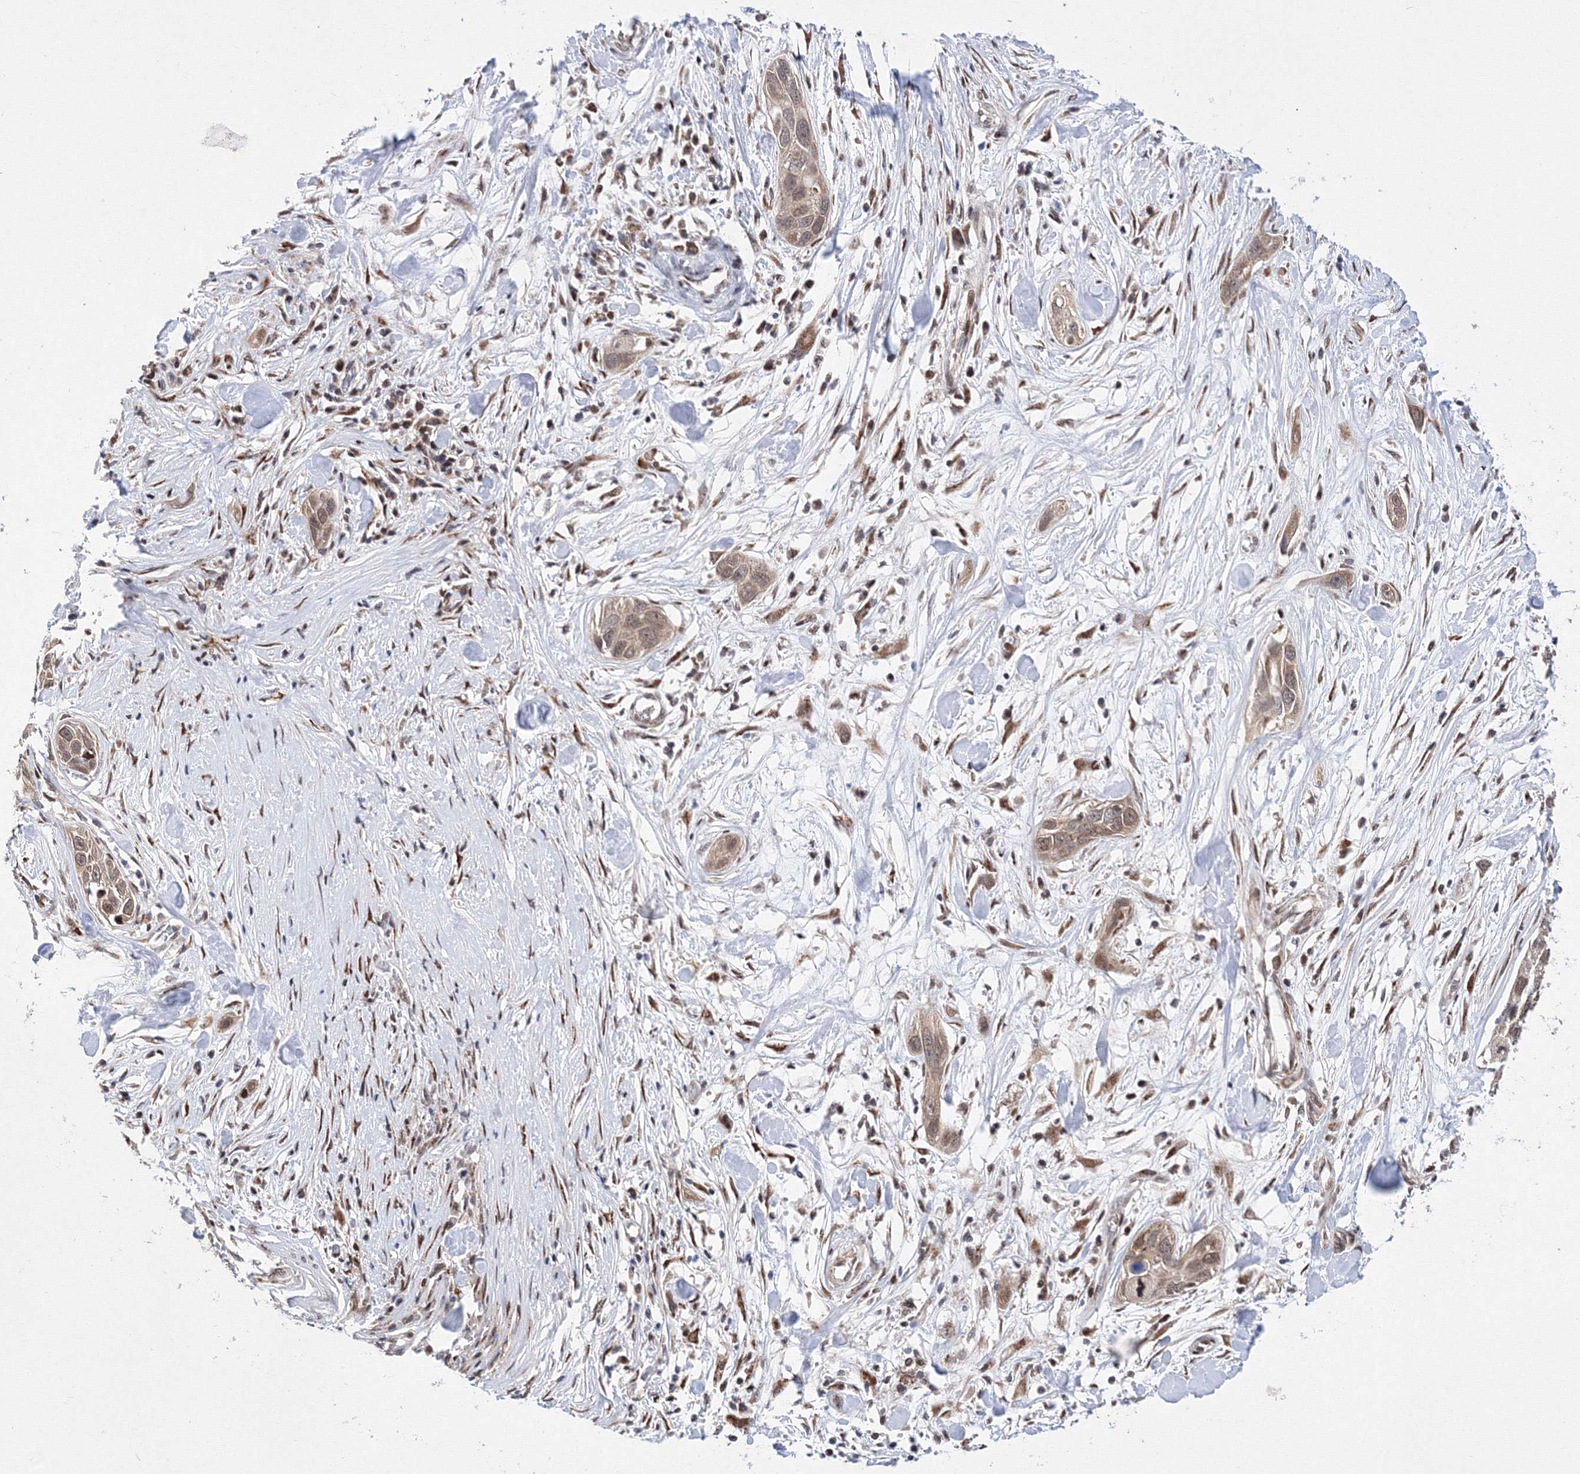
{"staining": {"intensity": "moderate", "quantity": ">75%", "location": "cytoplasmic/membranous,nuclear"}, "tissue": "pancreatic cancer", "cell_type": "Tumor cells", "image_type": "cancer", "snomed": [{"axis": "morphology", "description": "Adenocarcinoma, NOS"}, {"axis": "topography", "description": "Pancreas"}], "caption": "Immunohistochemical staining of pancreatic adenocarcinoma reveals medium levels of moderate cytoplasmic/membranous and nuclear positivity in approximately >75% of tumor cells.", "gene": "GPN1", "patient": {"sex": "female", "age": 60}}